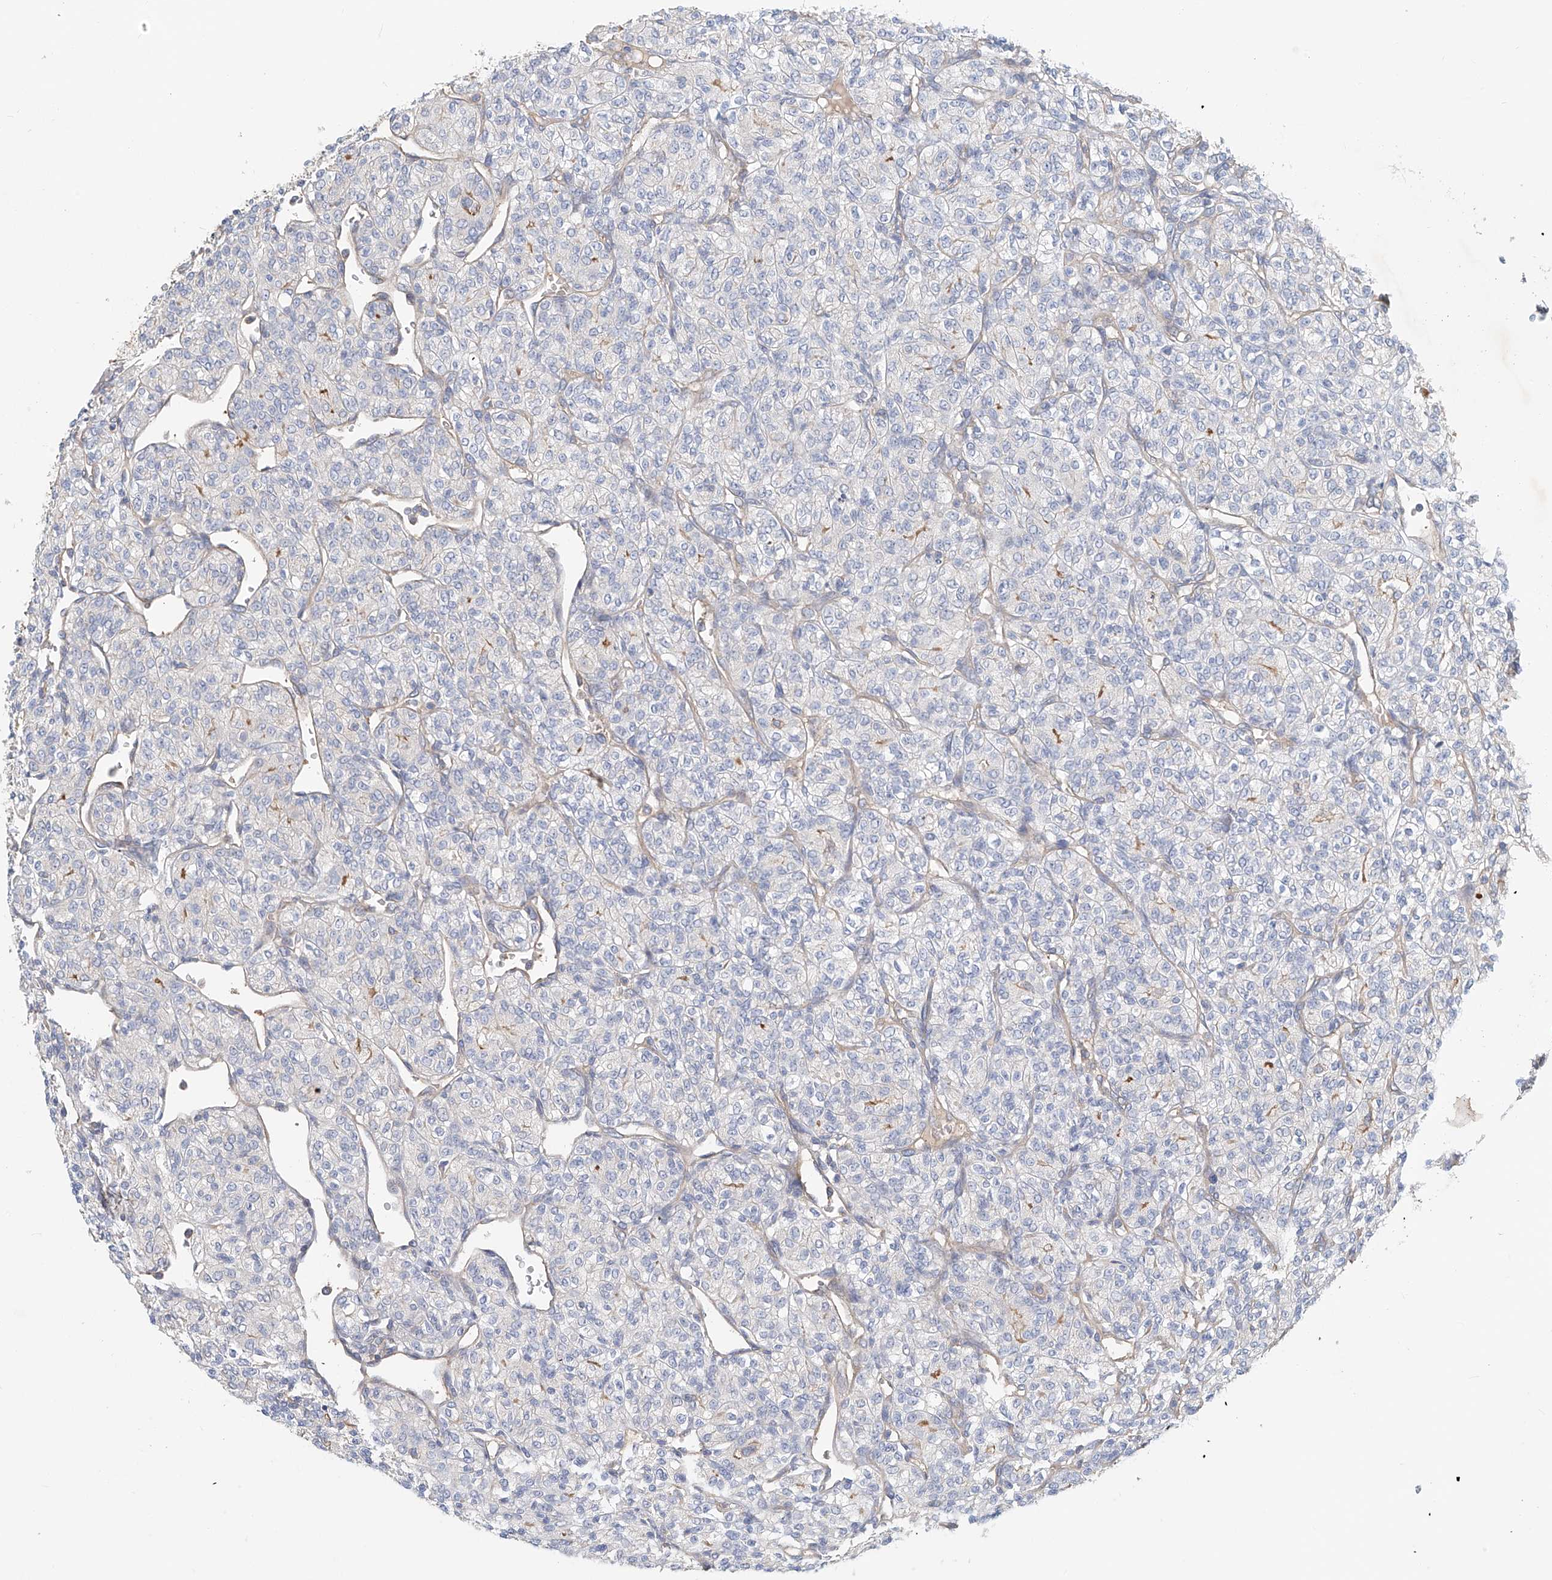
{"staining": {"intensity": "negative", "quantity": "none", "location": "none"}, "tissue": "renal cancer", "cell_type": "Tumor cells", "image_type": "cancer", "snomed": [{"axis": "morphology", "description": "Adenocarcinoma, NOS"}, {"axis": "topography", "description": "Kidney"}], "caption": "This is an immunohistochemistry (IHC) photomicrograph of human renal cancer (adenocarcinoma). There is no expression in tumor cells.", "gene": "FRYL", "patient": {"sex": "male", "age": 77}}